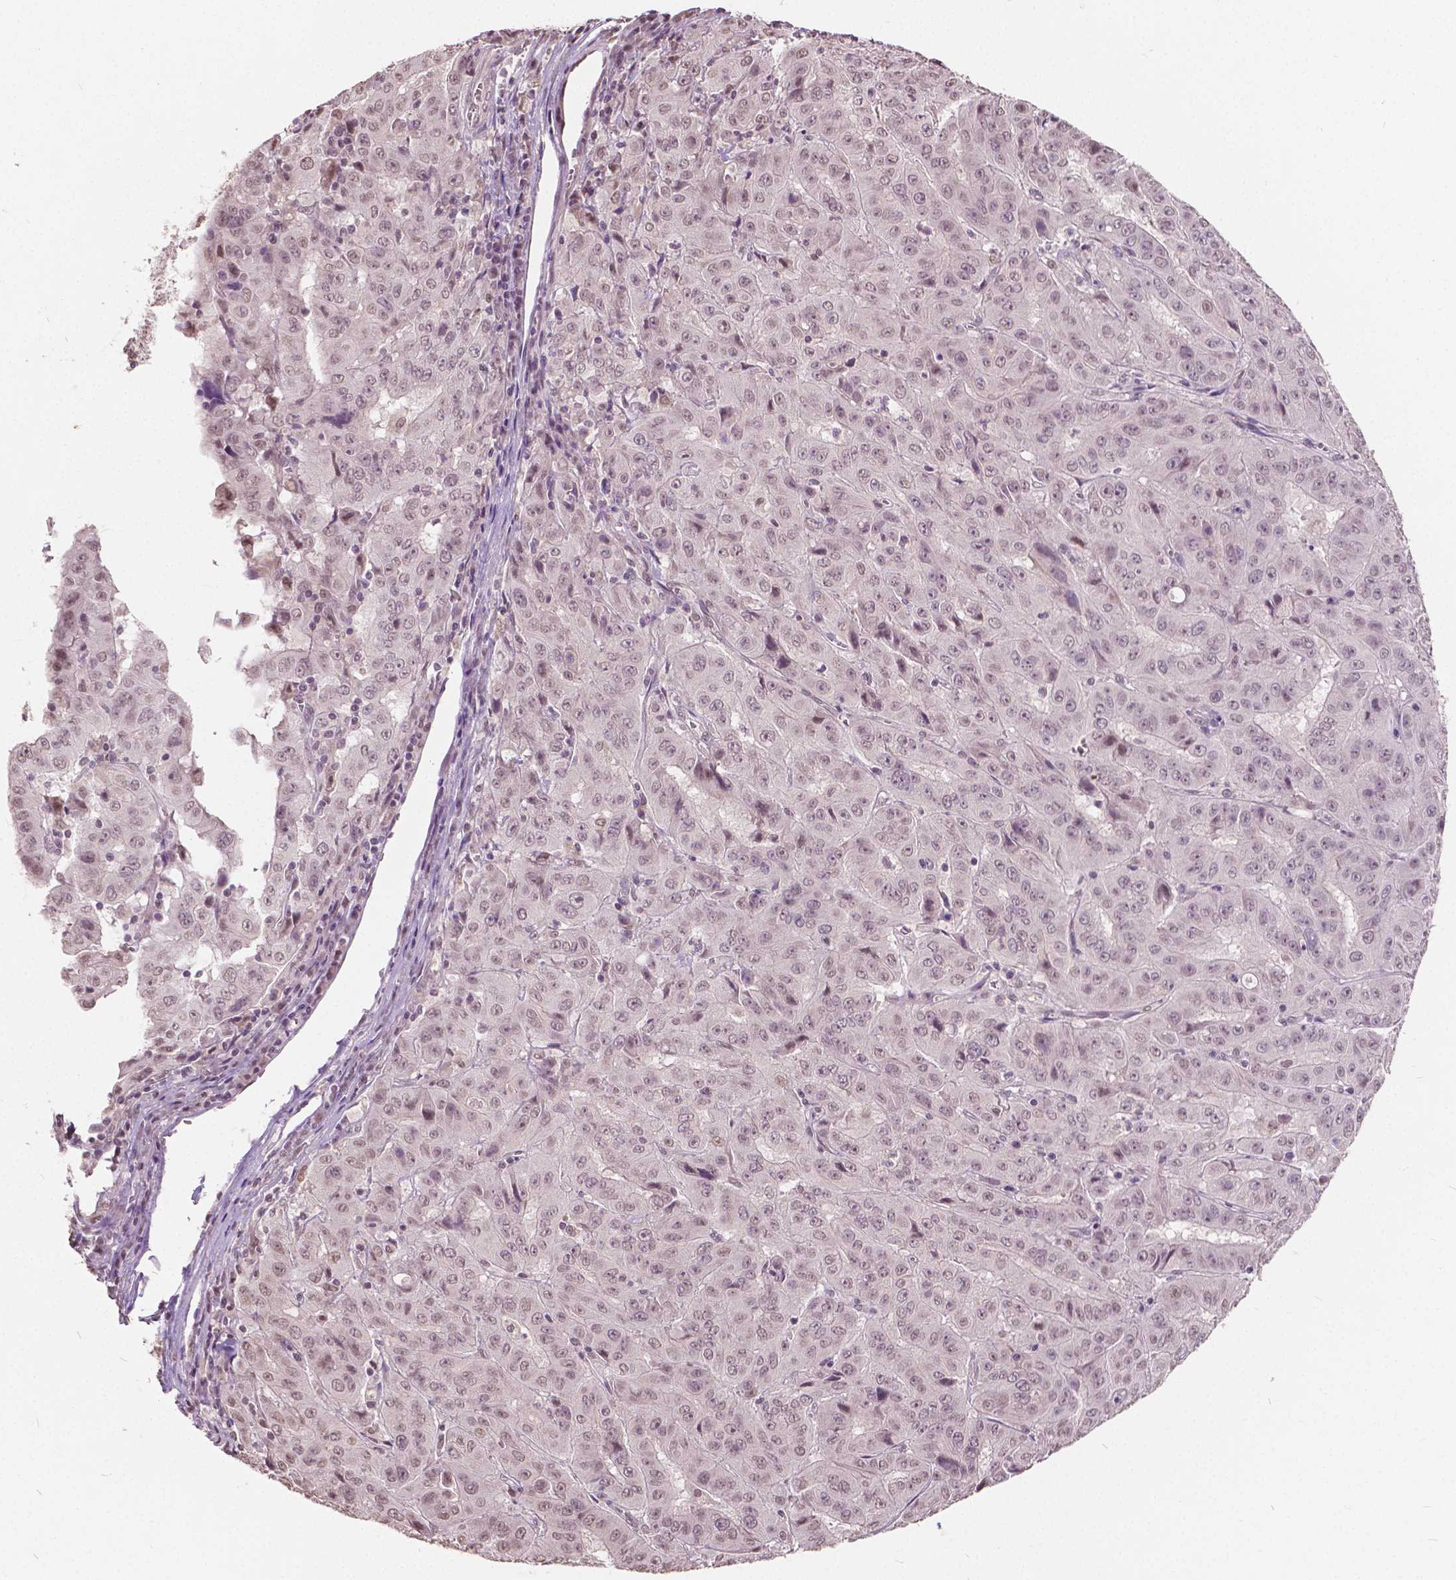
{"staining": {"intensity": "weak", "quantity": ">75%", "location": "nuclear"}, "tissue": "pancreatic cancer", "cell_type": "Tumor cells", "image_type": "cancer", "snomed": [{"axis": "morphology", "description": "Adenocarcinoma, NOS"}, {"axis": "topography", "description": "Pancreas"}], "caption": "A photomicrograph of pancreatic cancer (adenocarcinoma) stained for a protein shows weak nuclear brown staining in tumor cells.", "gene": "HOXA10", "patient": {"sex": "male", "age": 63}}